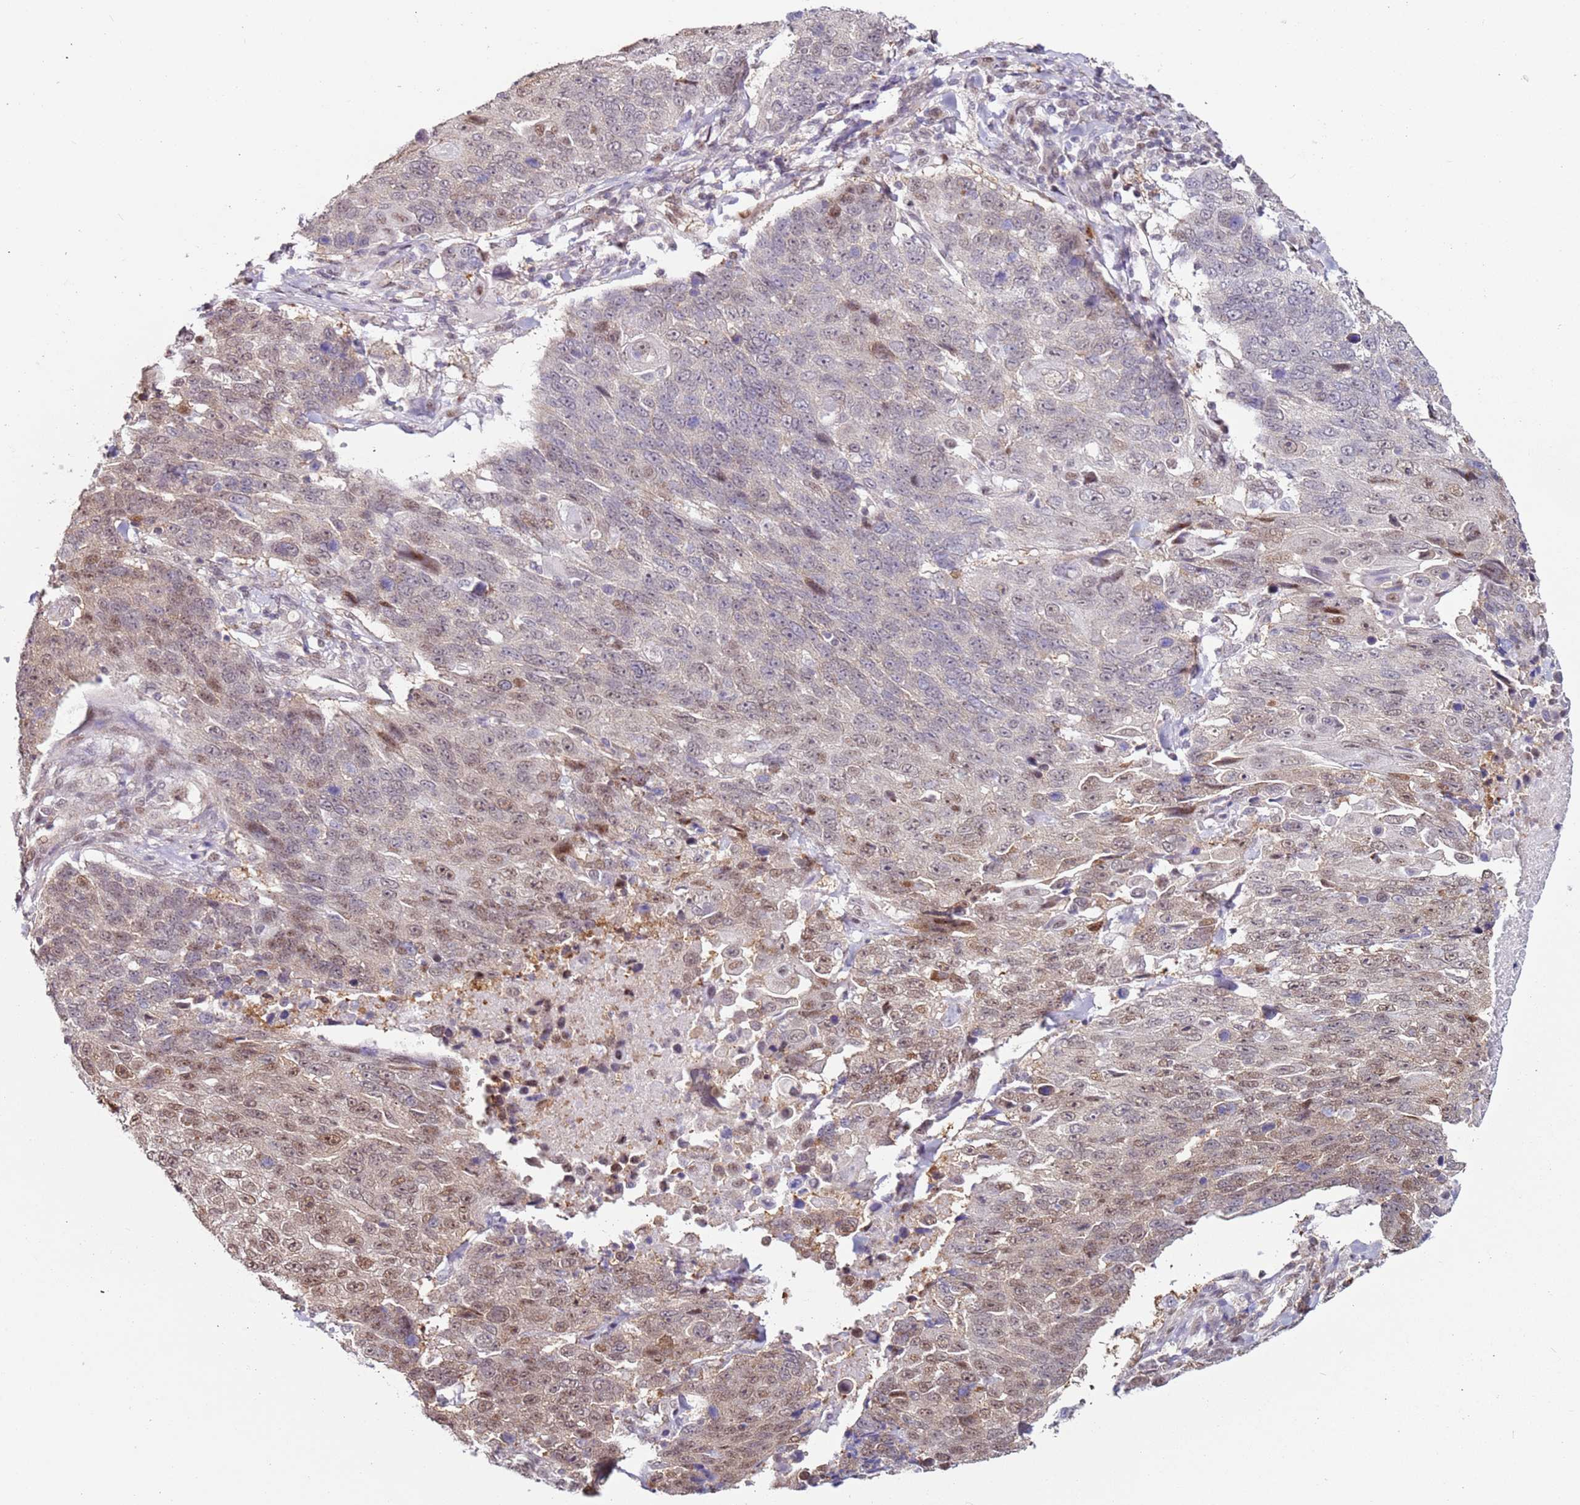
{"staining": {"intensity": "moderate", "quantity": "<25%", "location": "nuclear"}, "tissue": "lung cancer", "cell_type": "Tumor cells", "image_type": "cancer", "snomed": [{"axis": "morphology", "description": "Squamous cell carcinoma, NOS"}, {"axis": "topography", "description": "Lung"}], "caption": "Squamous cell carcinoma (lung) stained with a protein marker demonstrates moderate staining in tumor cells.", "gene": "PSMD4", "patient": {"sex": "male", "age": 66}}